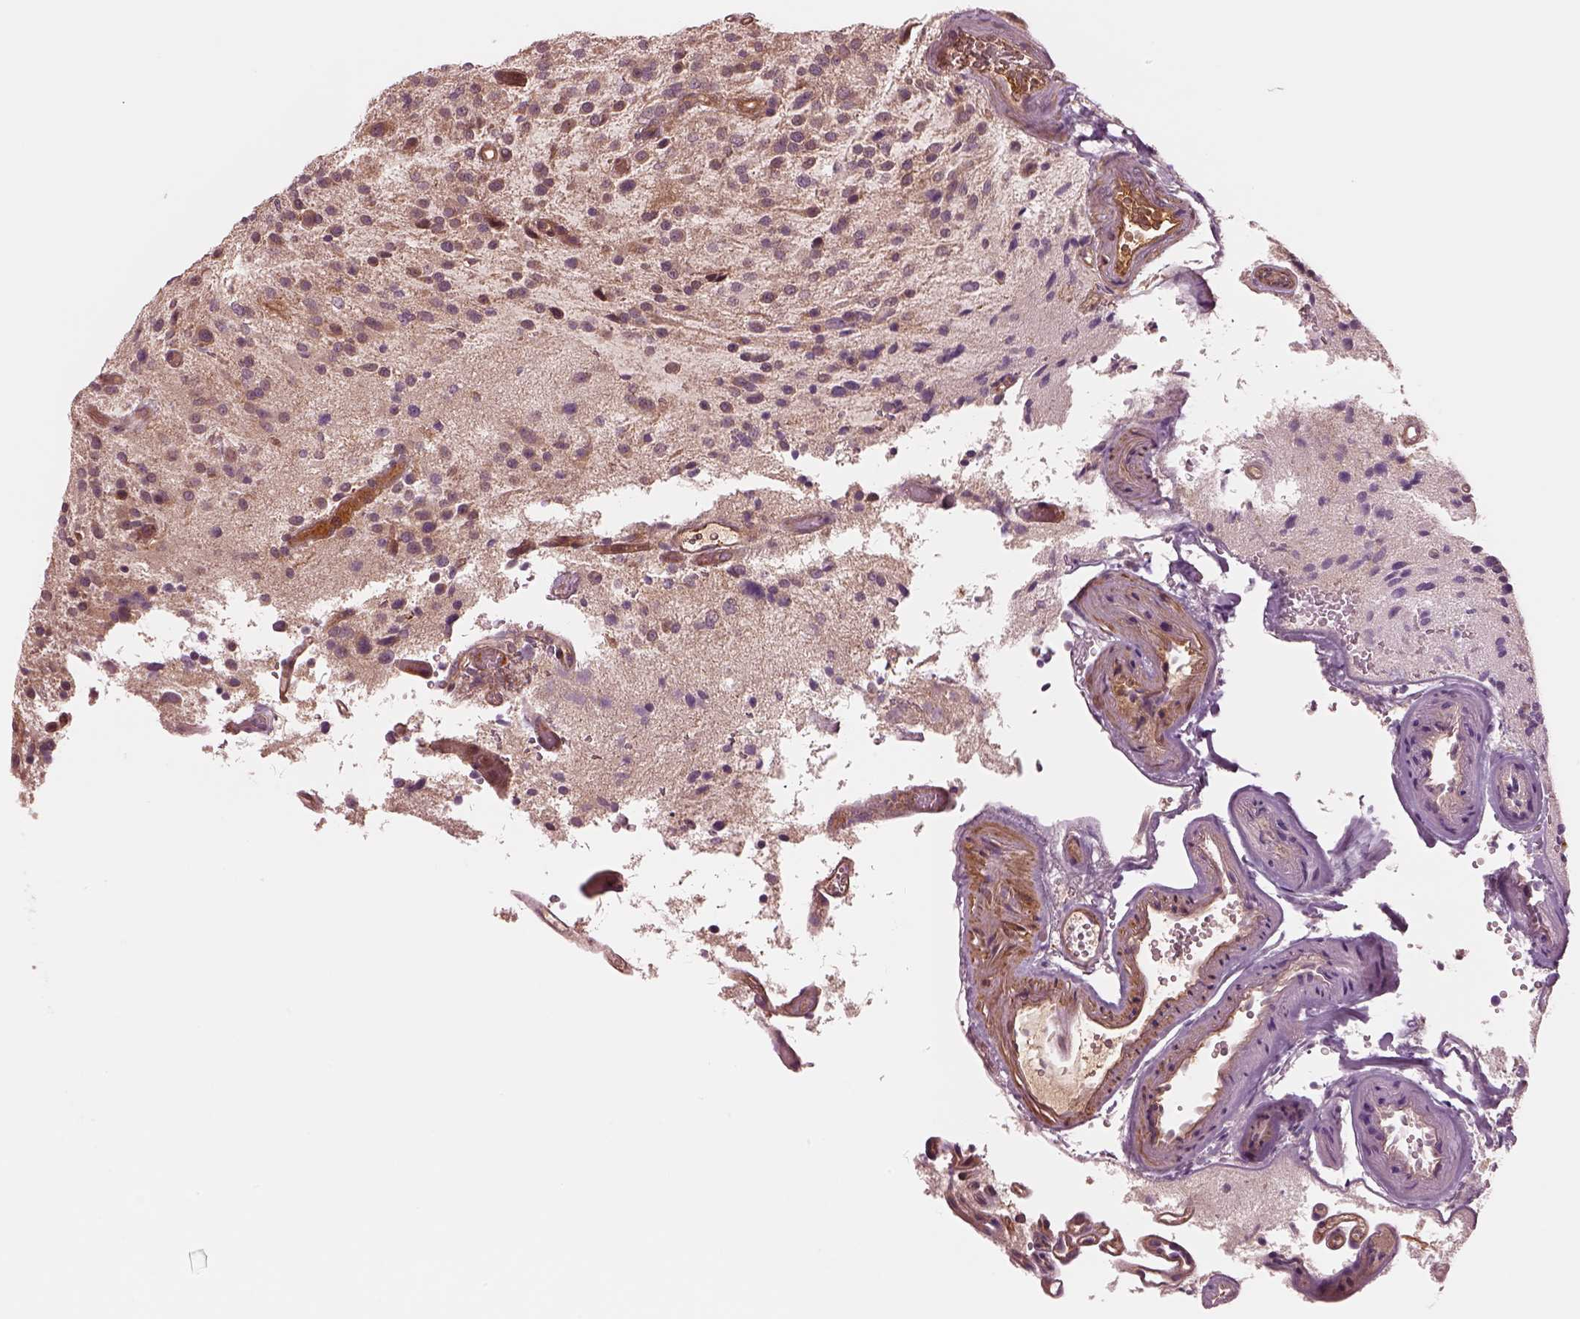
{"staining": {"intensity": "negative", "quantity": "none", "location": "none"}, "tissue": "glioma", "cell_type": "Tumor cells", "image_type": "cancer", "snomed": [{"axis": "morphology", "description": "Glioma, malignant, Low grade"}, {"axis": "topography", "description": "Brain"}], "caption": "Glioma was stained to show a protein in brown. There is no significant expression in tumor cells.", "gene": "ASCC2", "patient": {"sex": "male", "age": 43}}